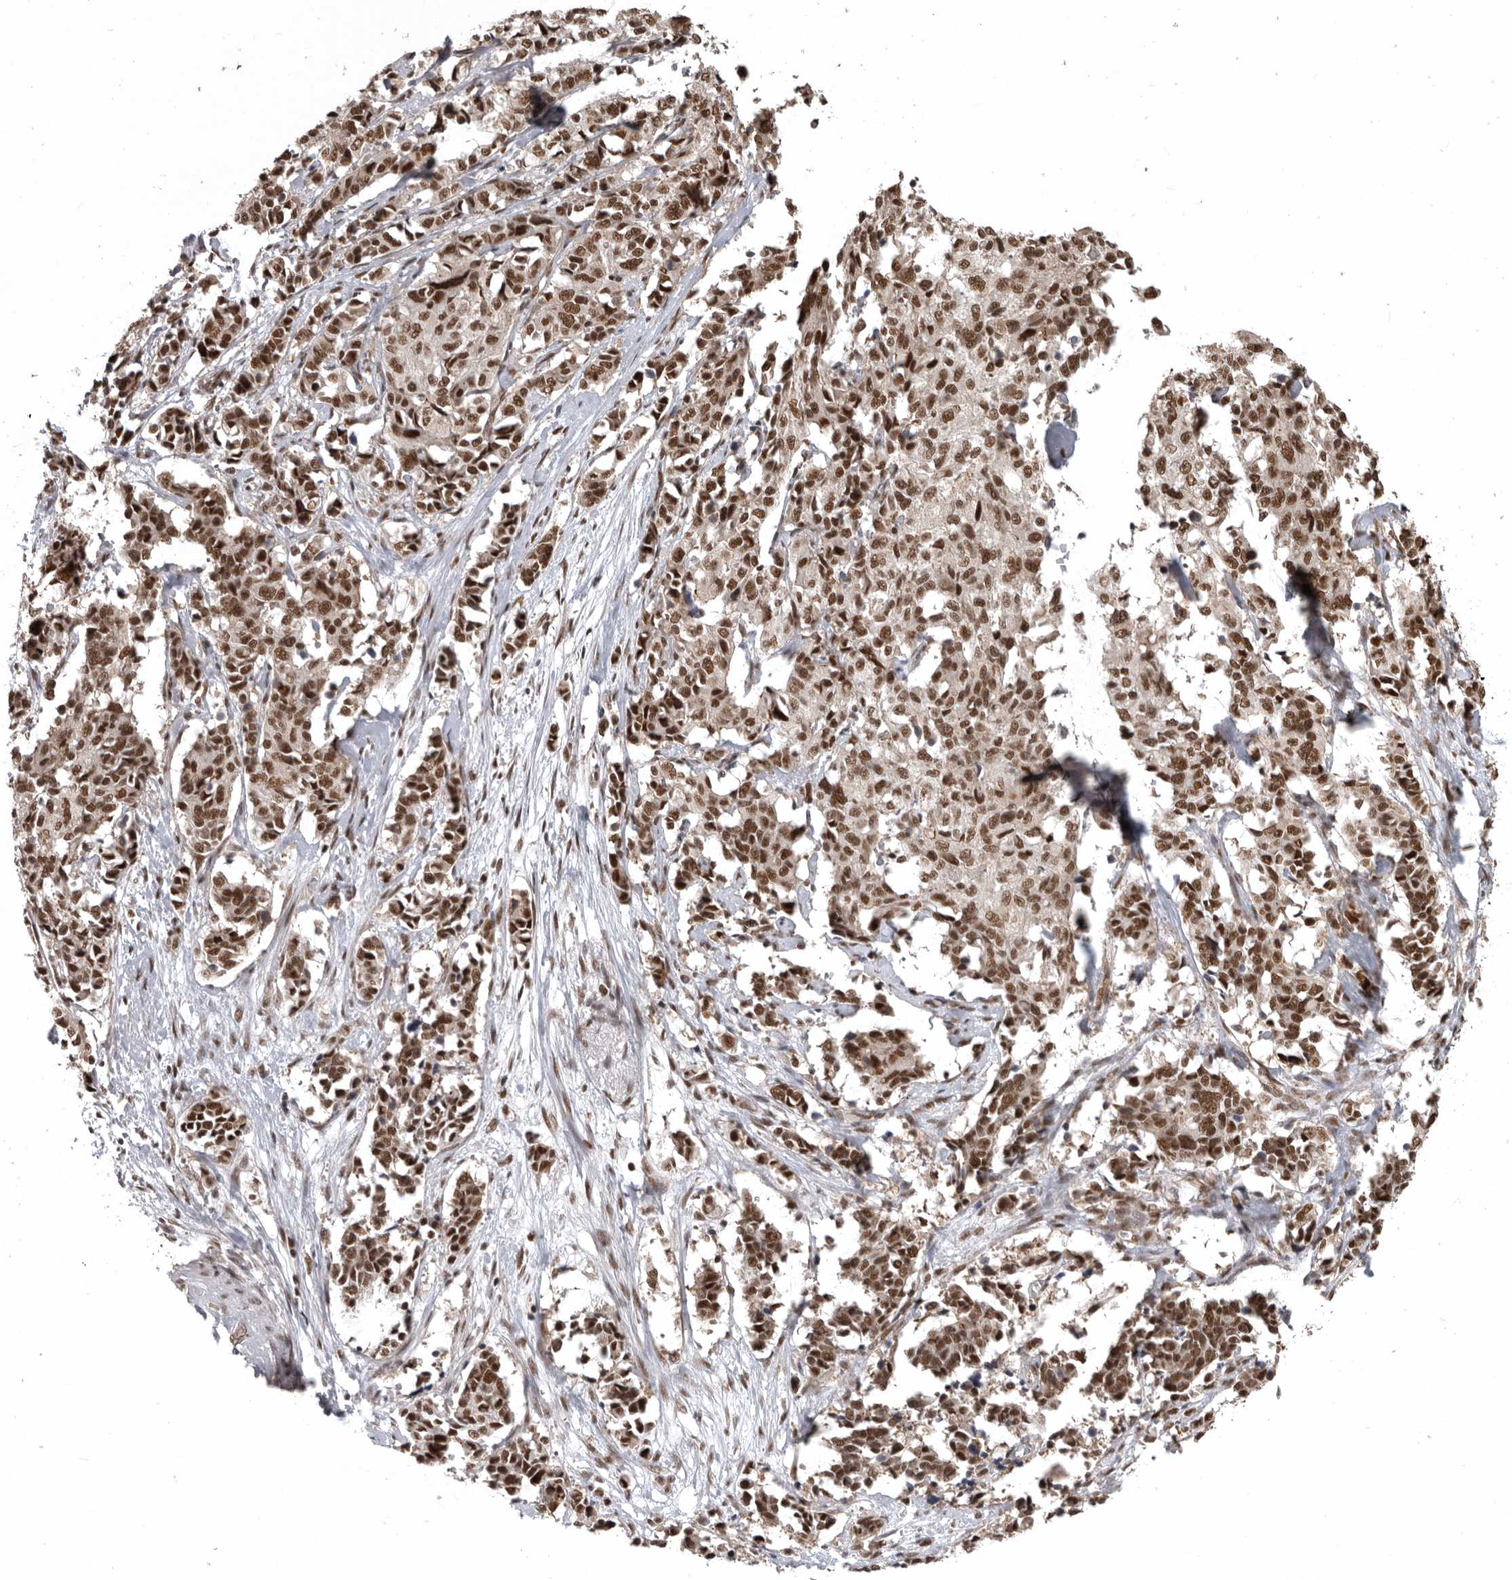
{"staining": {"intensity": "strong", "quantity": ">75%", "location": "nuclear"}, "tissue": "cervical cancer", "cell_type": "Tumor cells", "image_type": "cancer", "snomed": [{"axis": "morphology", "description": "Normal tissue, NOS"}, {"axis": "morphology", "description": "Squamous cell carcinoma, NOS"}, {"axis": "topography", "description": "Cervix"}], "caption": "Strong nuclear protein expression is seen in approximately >75% of tumor cells in squamous cell carcinoma (cervical). (DAB IHC with brightfield microscopy, high magnification).", "gene": "CBLL1", "patient": {"sex": "female", "age": 35}}